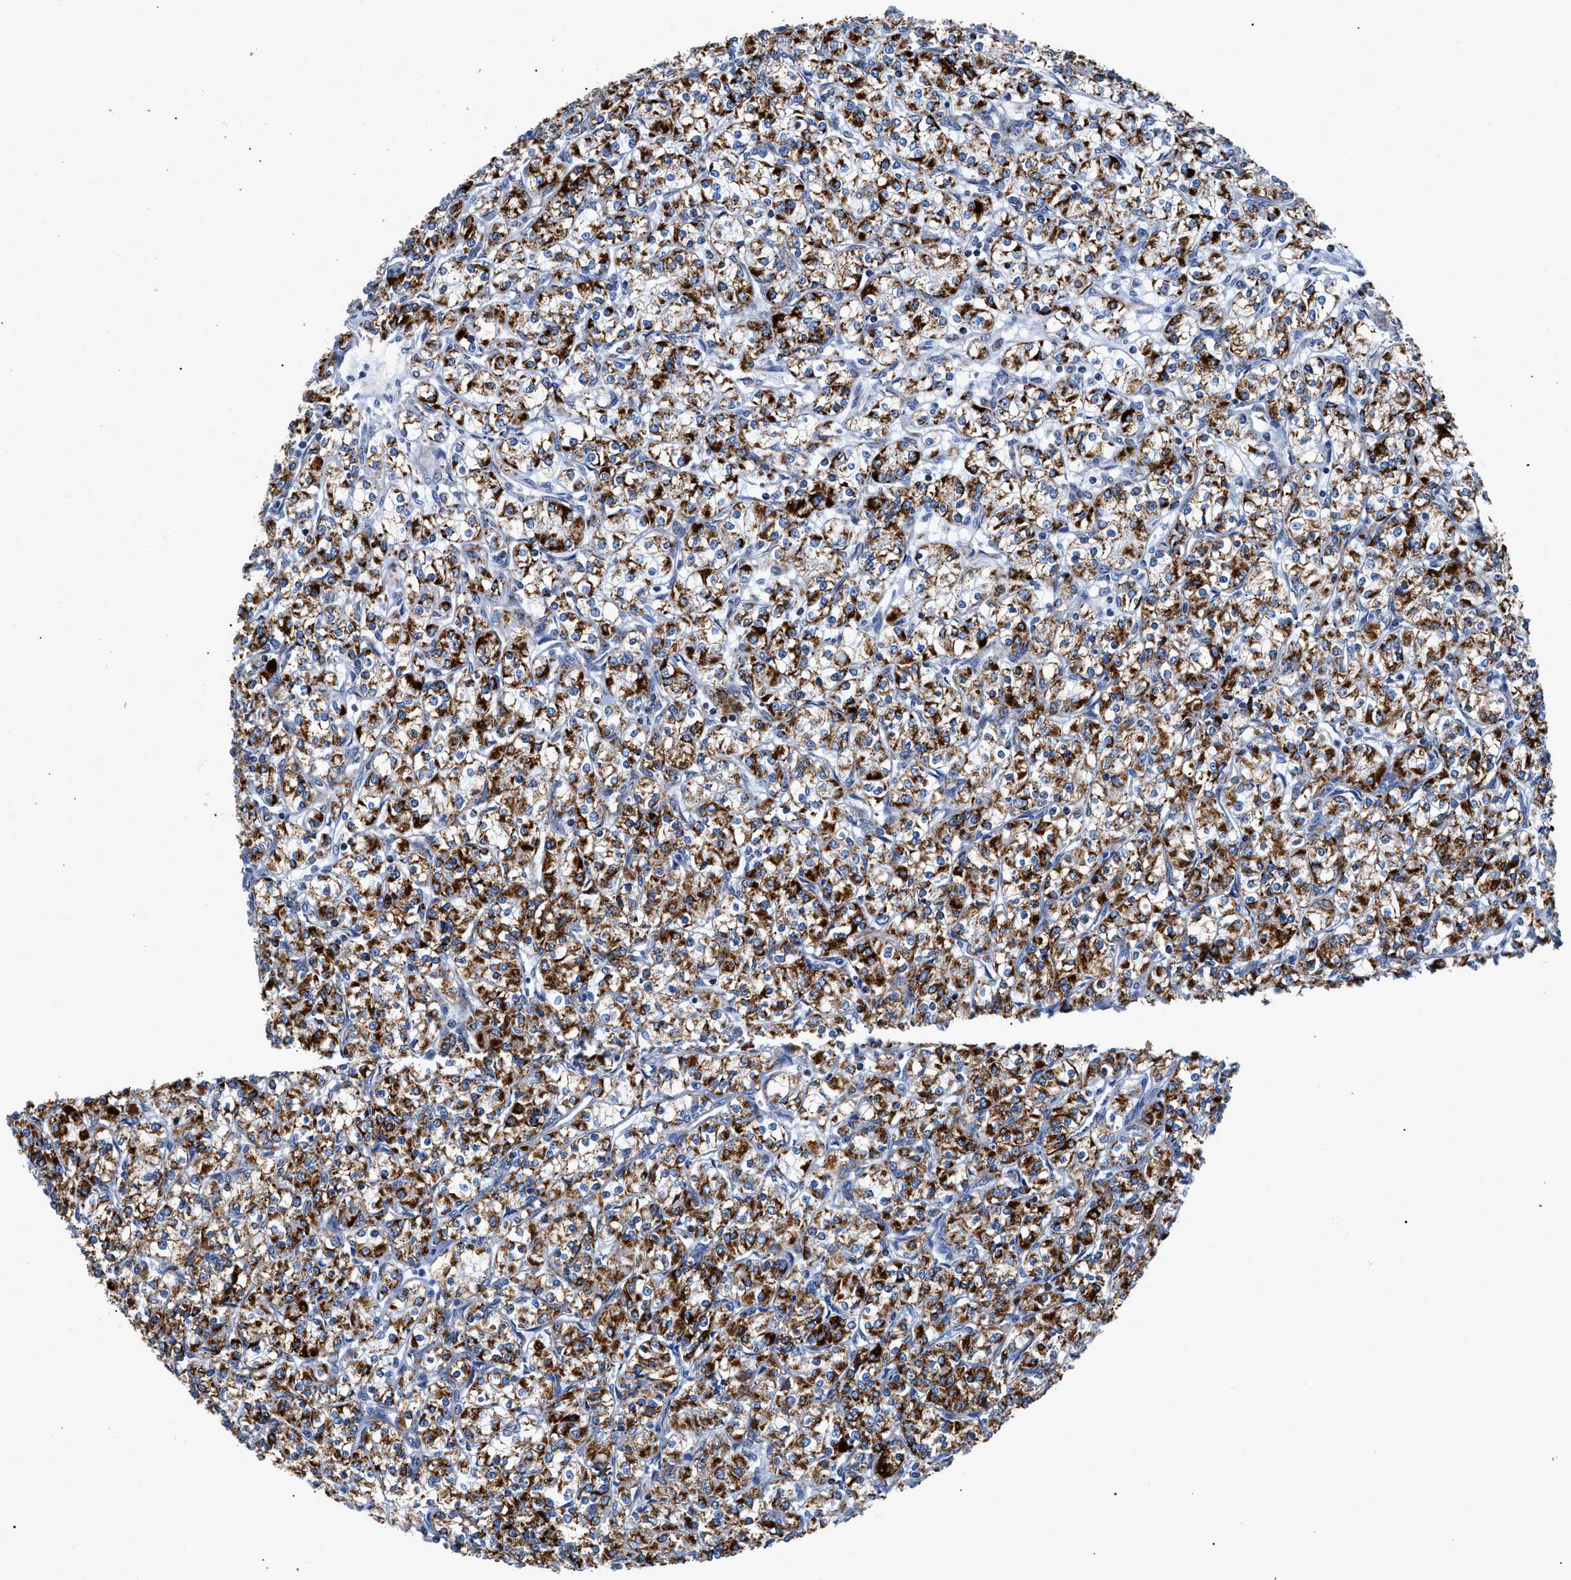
{"staining": {"intensity": "strong", "quantity": "25%-75%", "location": "cytoplasmic/membranous"}, "tissue": "renal cancer", "cell_type": "Tumor cells", "image_type": "cancer", "snomed": [{"axis": "morphology", "description": "Adenocarcinoma, NOS"}, {"axis": "topography", "description": "Kidney"}], "caption": "Brown immunohistochemical staining in renal adenocarcinoma displays strong cytoplasmic/membranous expression in about 25%-75% of tumor cells. (Stains: DAB (3,3'-diaminobenzidine) in brown, nuclei in blue, Microscopy: brightfield microscopy at high magnification).", "gene": "ZDHHC3", "patient": {"sex": "male", "age": 77}}